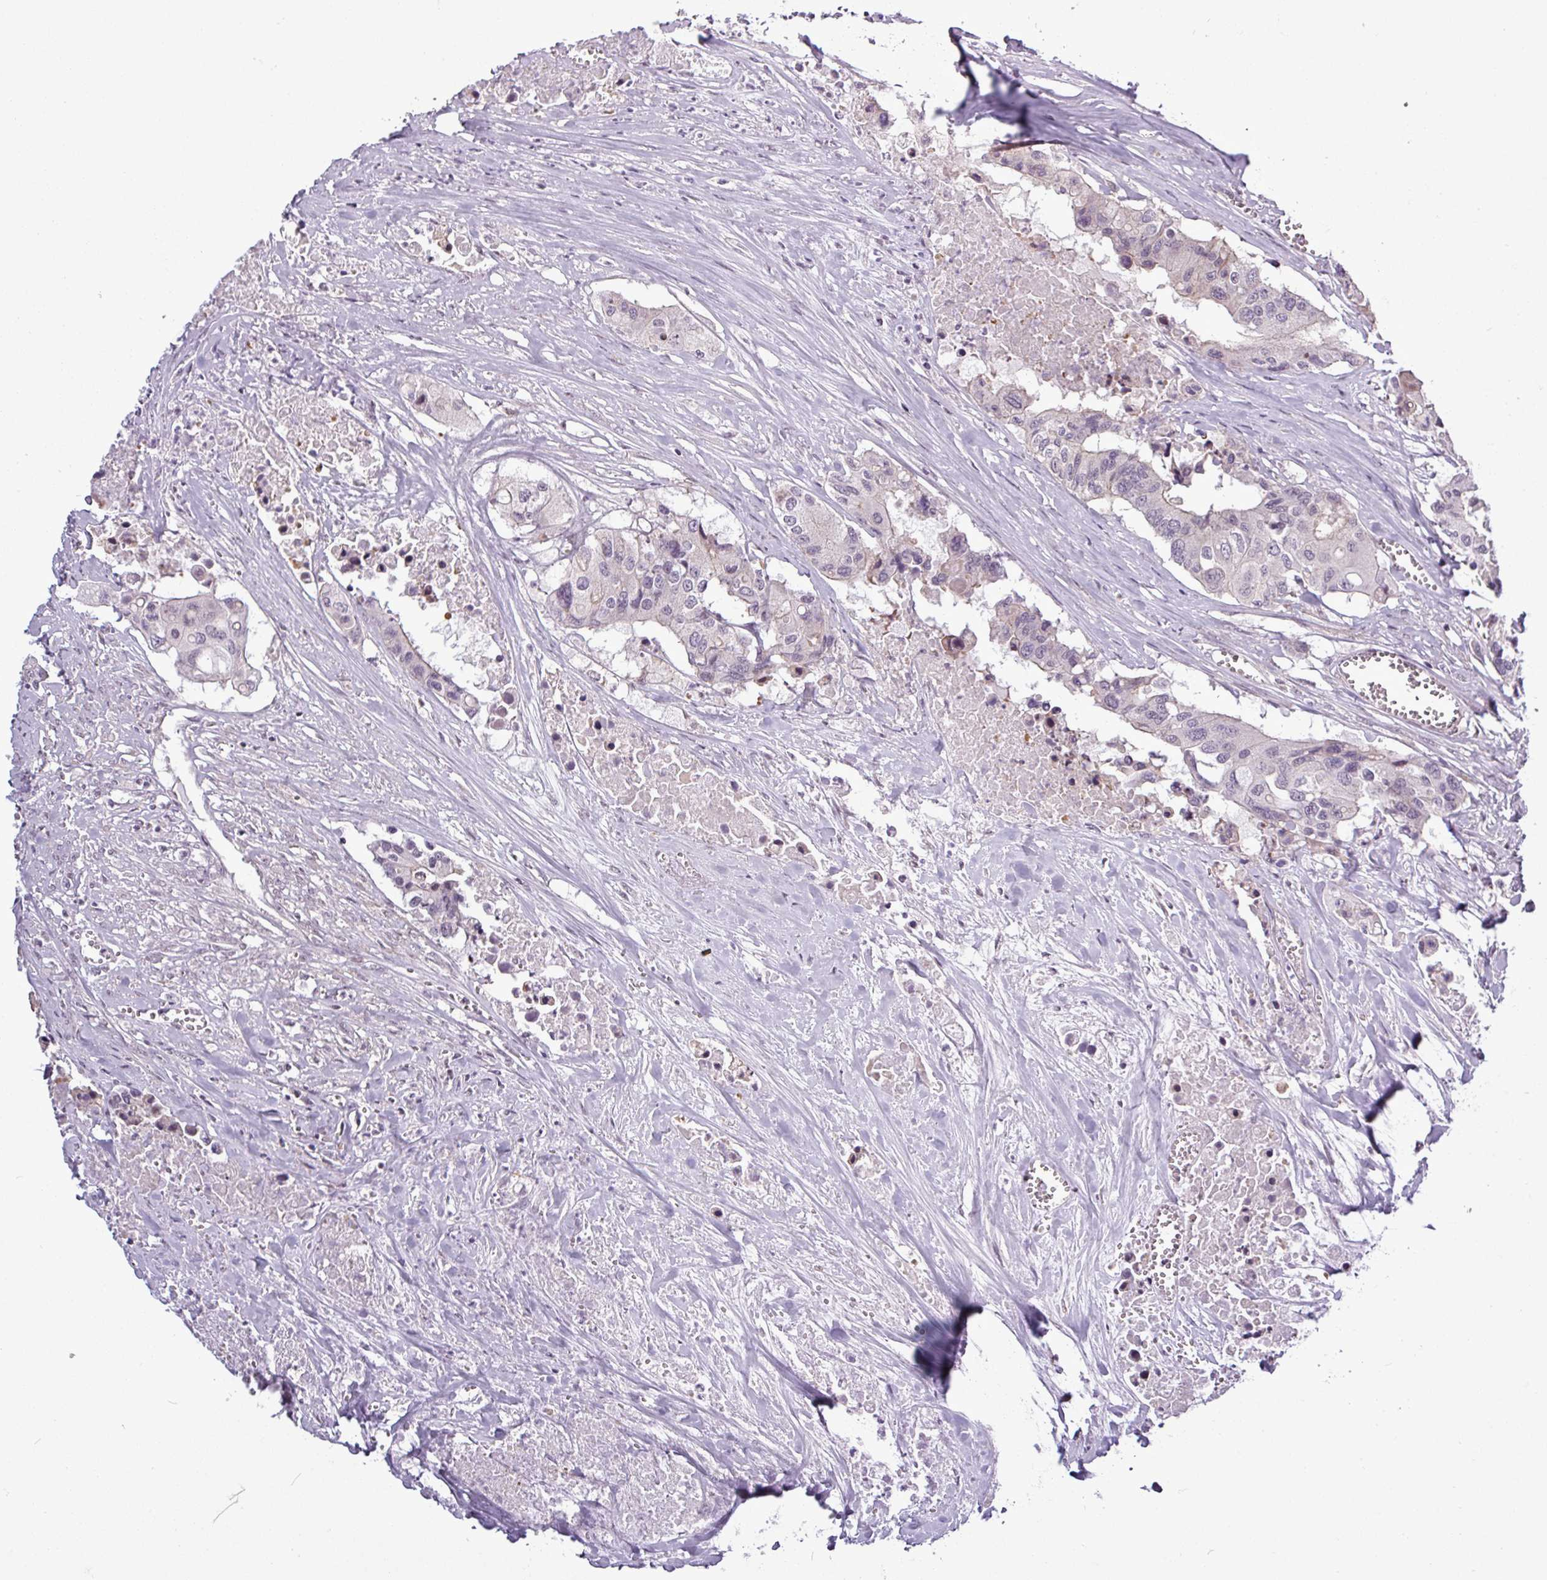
{"staining": {"intensity": "negative", "quantity": "none", "location": "none"}, "tissue": "colorectal cancer", "cell_type": "Tumor cells", "image_type": "cancer", "snomed": [{"axis": "morphology", "description": "Adenocarcinoma, NOS"}, {"axis": "topography", "description": "Colon"}], "caption": "High magnification brightfield microscopy of colorectal cancer stained with DAB (3,3'-diaminobenzidine) (brown) and counterstained with hematoxylin (blue): tumor cells show no significant expression.", "gene": "GPT2", "patient": {"sex": "male", "age": 77}}